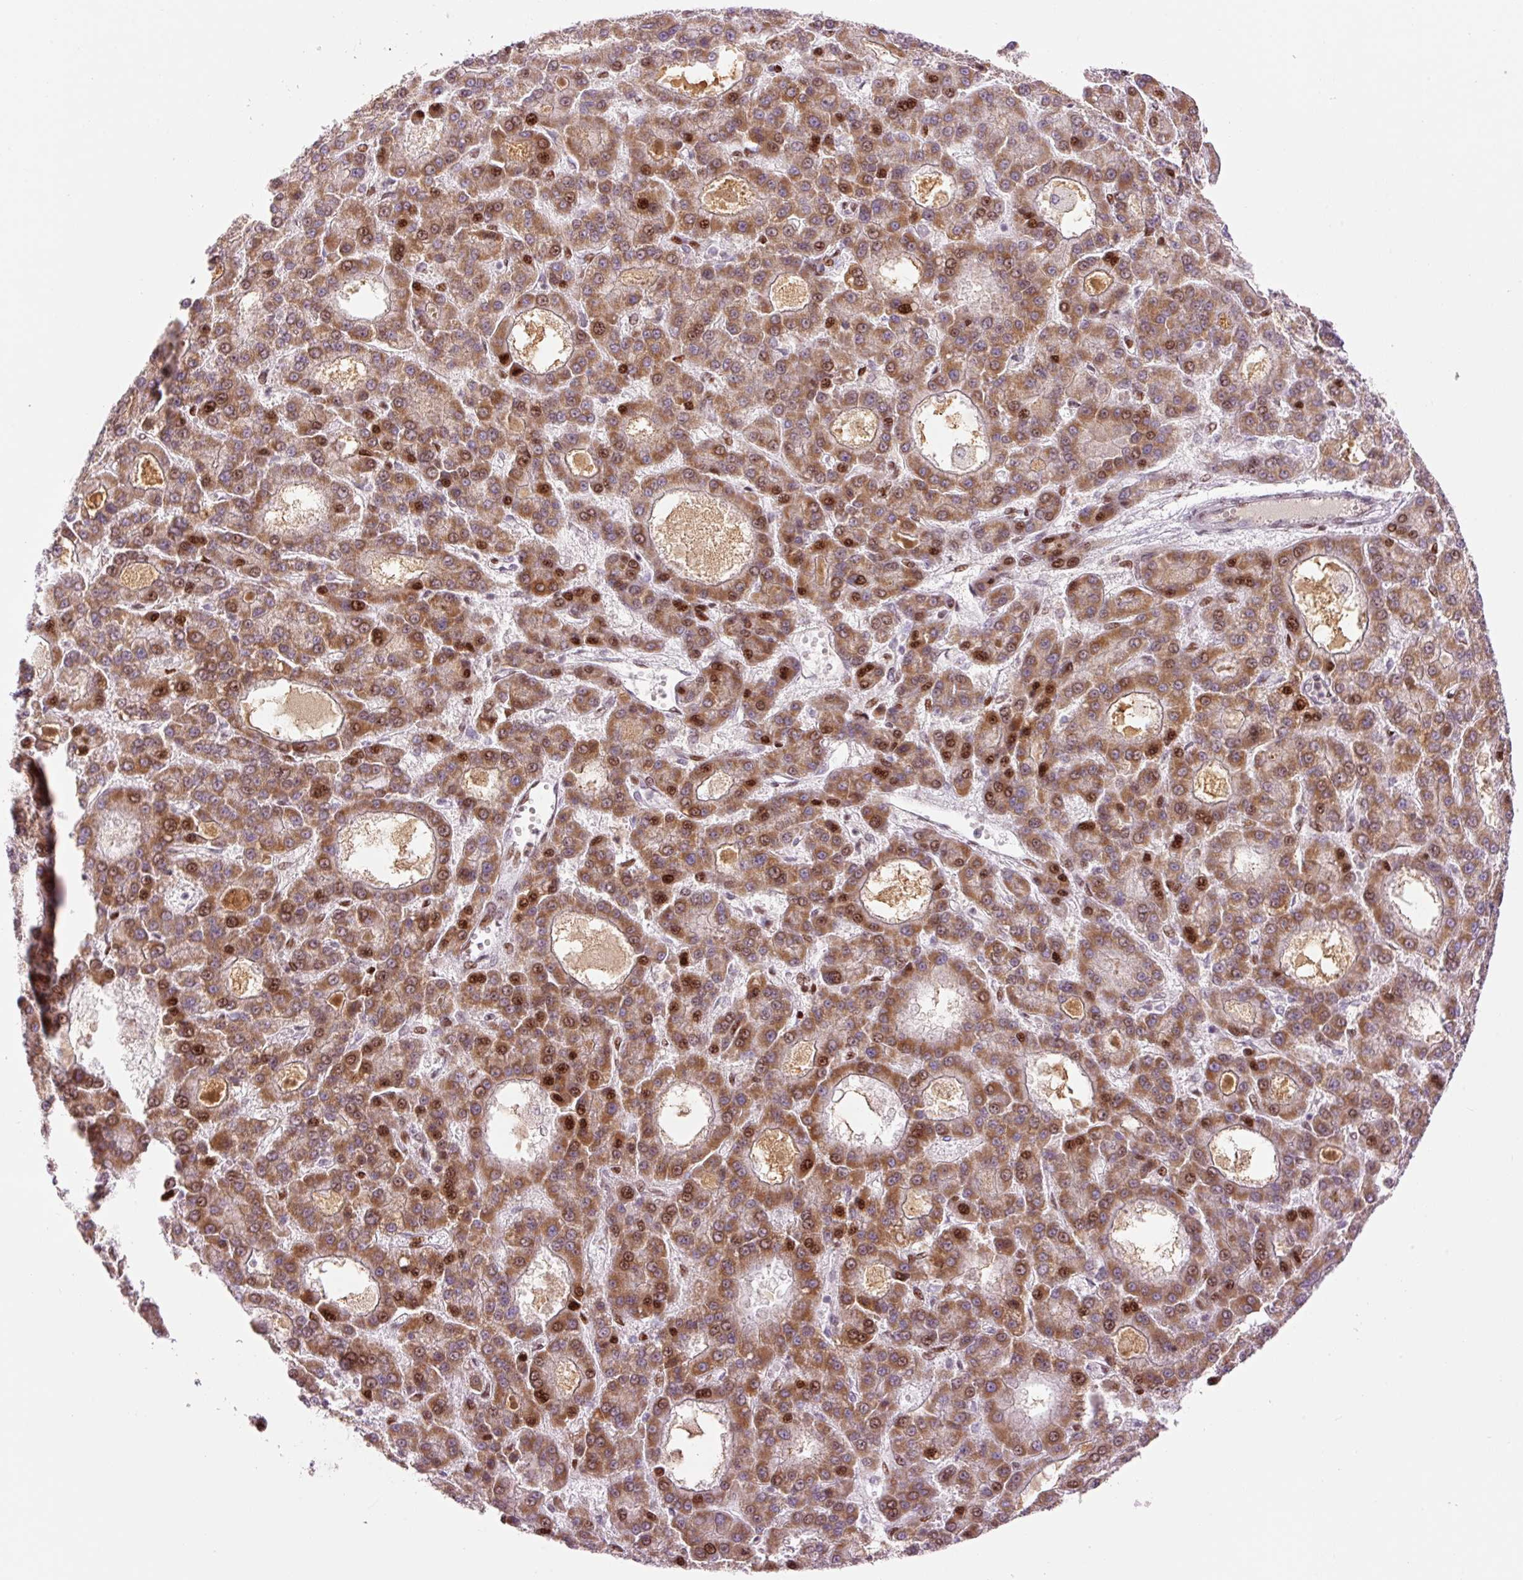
{"staining": {"intensity": "moderate", "quantity": ">75%", "location": "cytoplasmic/membranous,nuclear"}, "tissue": "liver cancer", "cell_type": "Tumor cells", "image_type": "cancer", "snomed": [{"axis": "morphology", "description": "Carcinoma, Hepatocellular, NOS"}, {"axis": "topography", "description": "Liver"}], "caption": "Liver cancer stained with a protein marker exhibits moderate staining in tumor cells.", "gene": "TMEM177", "patient": {"sex": "male", "age": 70}}